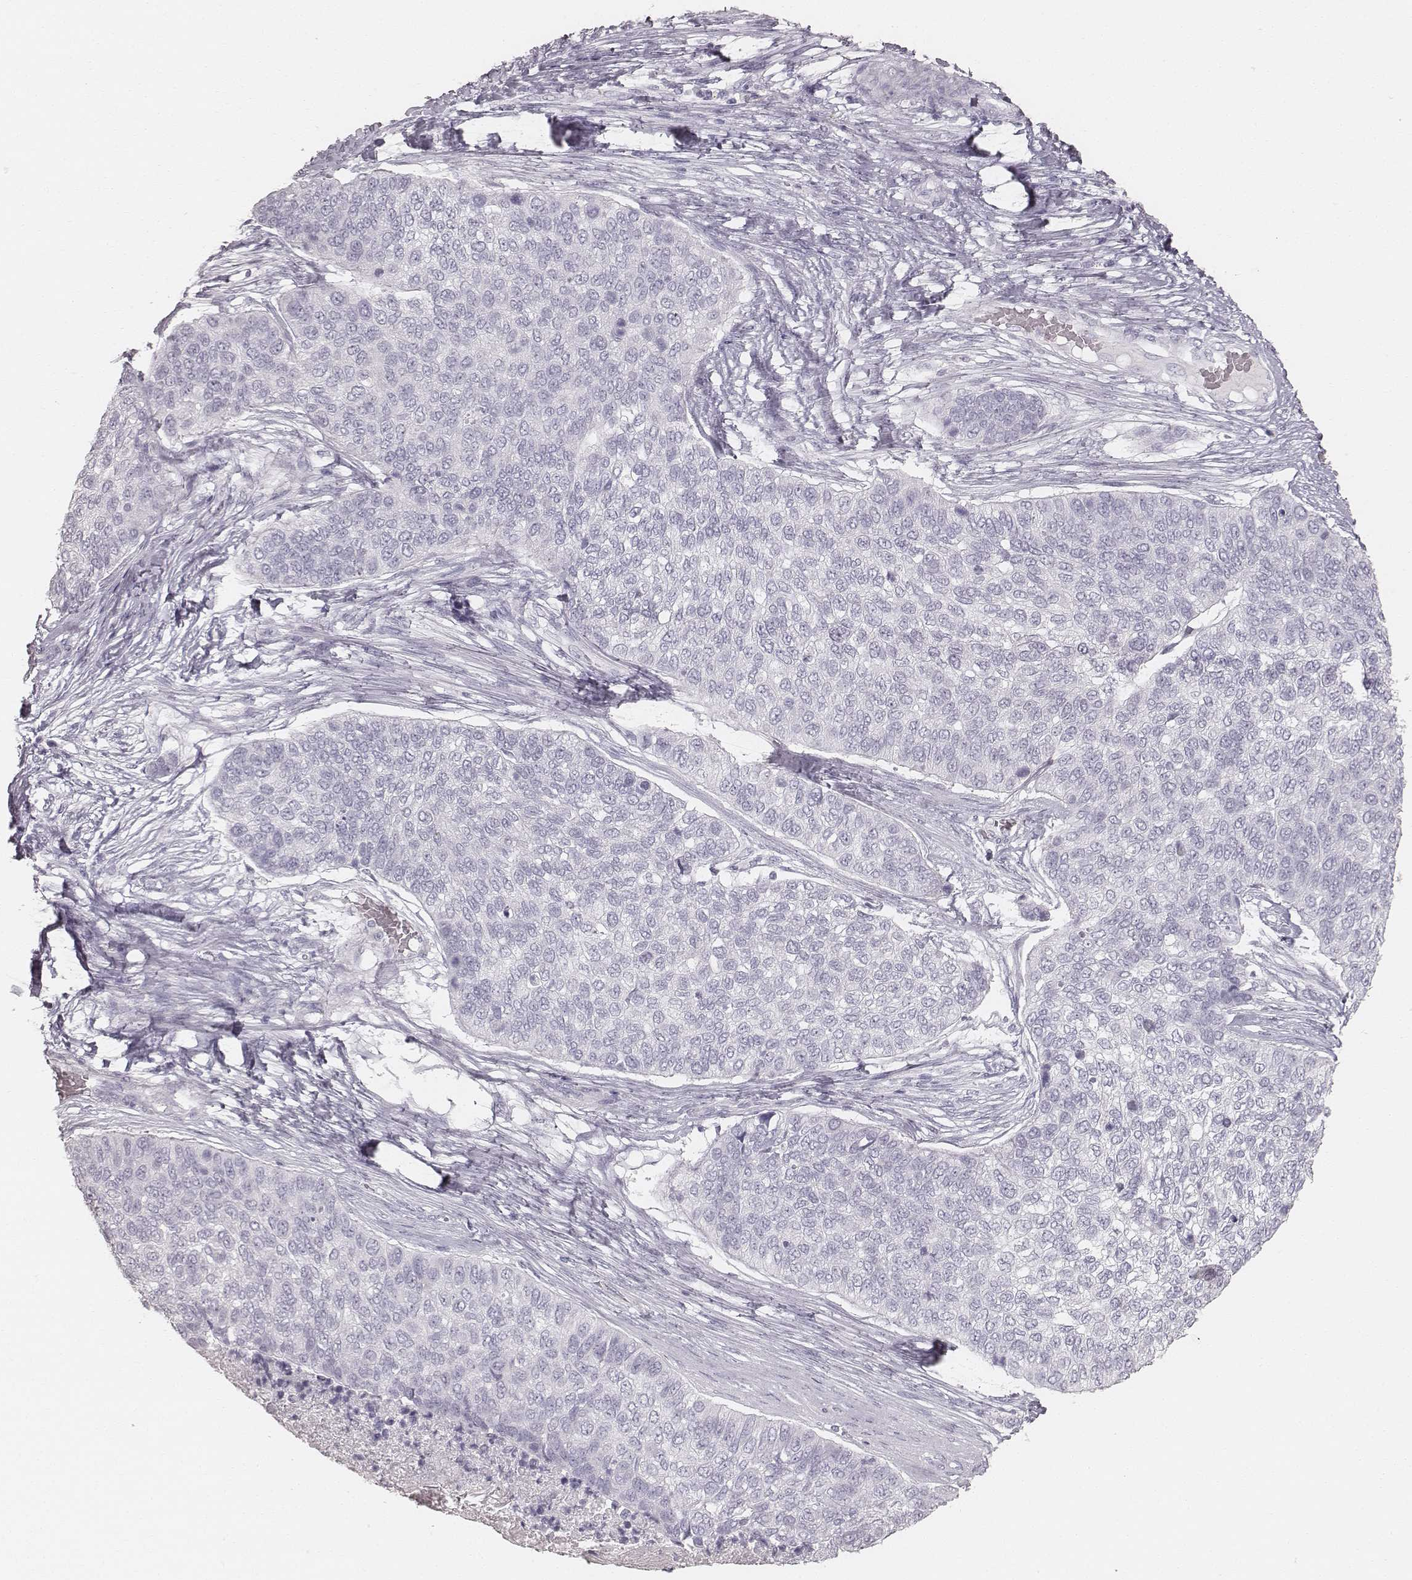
{"staining": {"intensity": "negative", "quantity": "none", "location": "none"}, "tissue": "lung cancer", "cell_type": "Tumor cells", "image_type": "cancer", "snomed": [{"axis": "morphology", "description": "Squamous cell carcinoma, NOS"}, {"axis": "topography", "description": "Lung"}], "caption": "A high-resolution histopathology image shows immunohistochemistry (IHC) staining of lung cancer (squamous cell carcinoma), which shows no significant positivity in tumor cells.", "gene": "KRT34", "patient": {"sex": "male", "age": 69}}